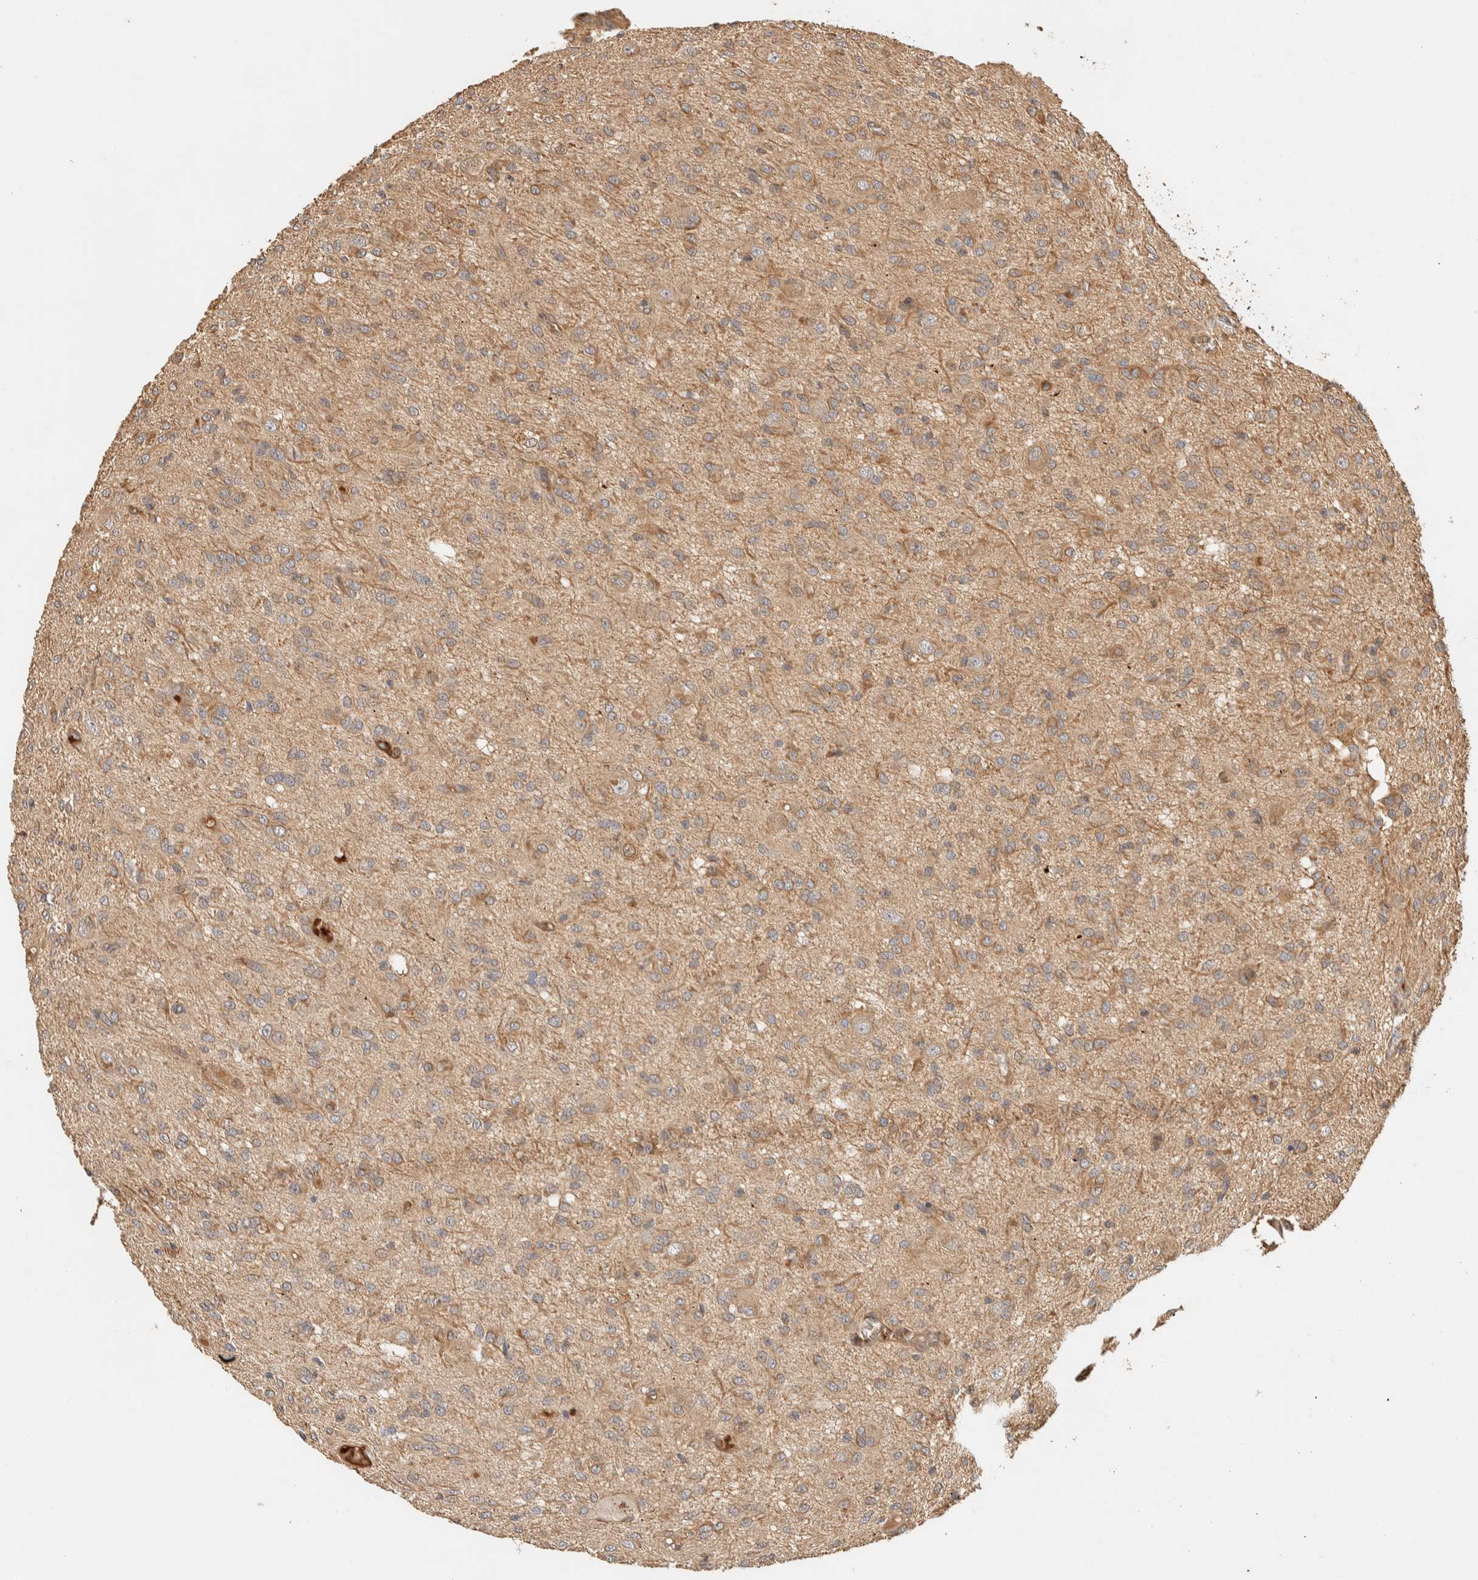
{"staining": {"intensity": "weak", "quantity": ">75%", "location": "cytoplasmic/membranous"}, "tissue": "glioma", "cell_type": "Tumor cells", "image_type": "cancer", "snomed": [{"axis": "morphology", "description": "Glioma, malignant, High grade"}, {"axis": "topography", "description": "Brain"}], "caption": "Weak cytoplasmic/membranous protein expression is identified in about >75% of tumor cells in high-grade glioma (malignant).", "gene": "TTI2", "patient": {"sex": "female", "age": 59}}